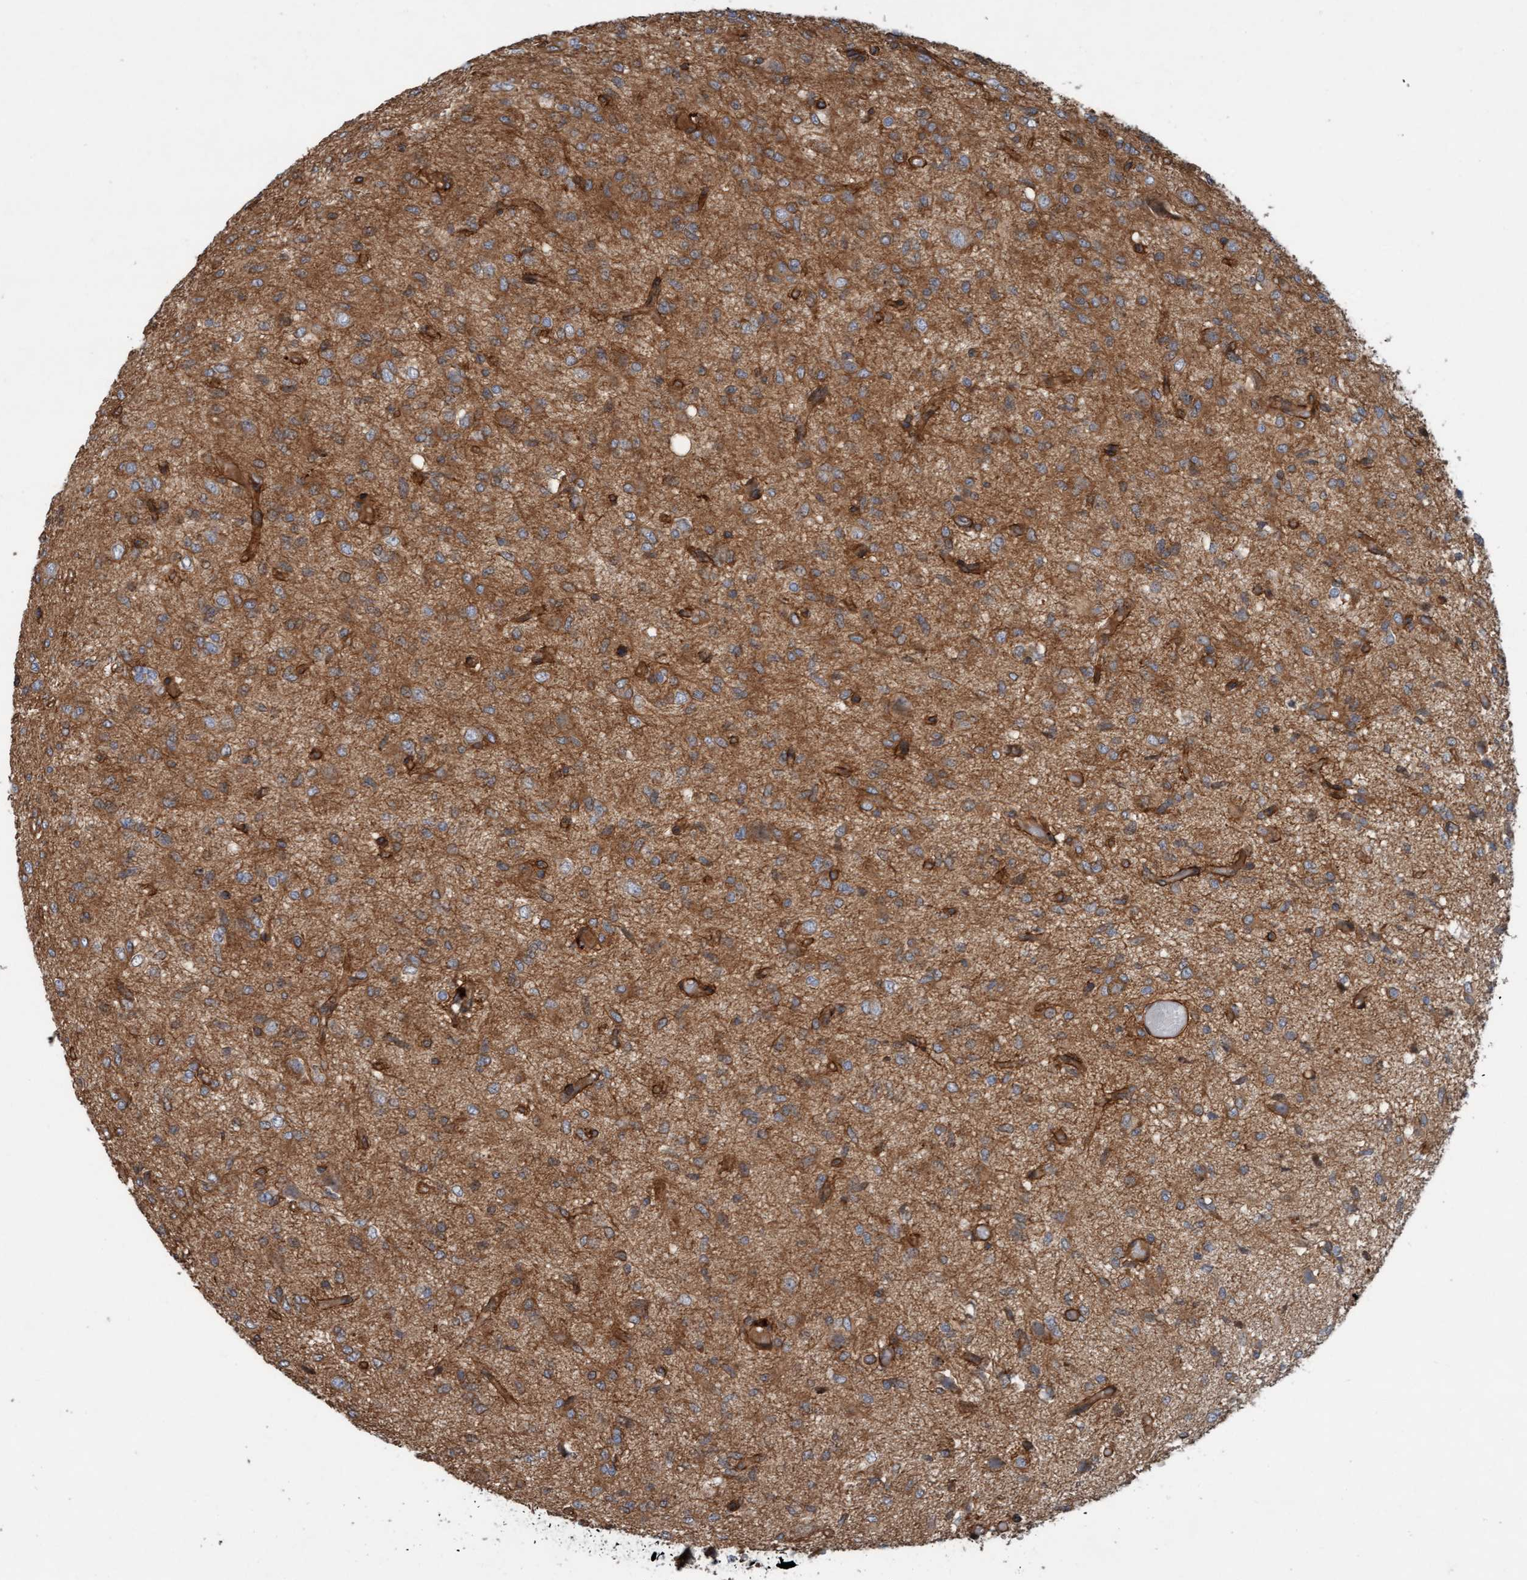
{"staining": {"intensity": "moderate", "quantity": ">75%", "location": "cytoplasmic/membranous"}, "tissue": "glioma", "cell_type": "Tumor cells", "image_type": "cancer", "snomed": [{"axis": "morphology", "description": "Glioma, malignant, High grade"}, {"axis": "topography", "description": "Brain"}], "caption": "Human glioma stained with a protein marker exhibits moderate staining in tumor cells.", "gene": "ERAL1", "patient": {"sex": "female", "age": 59}}